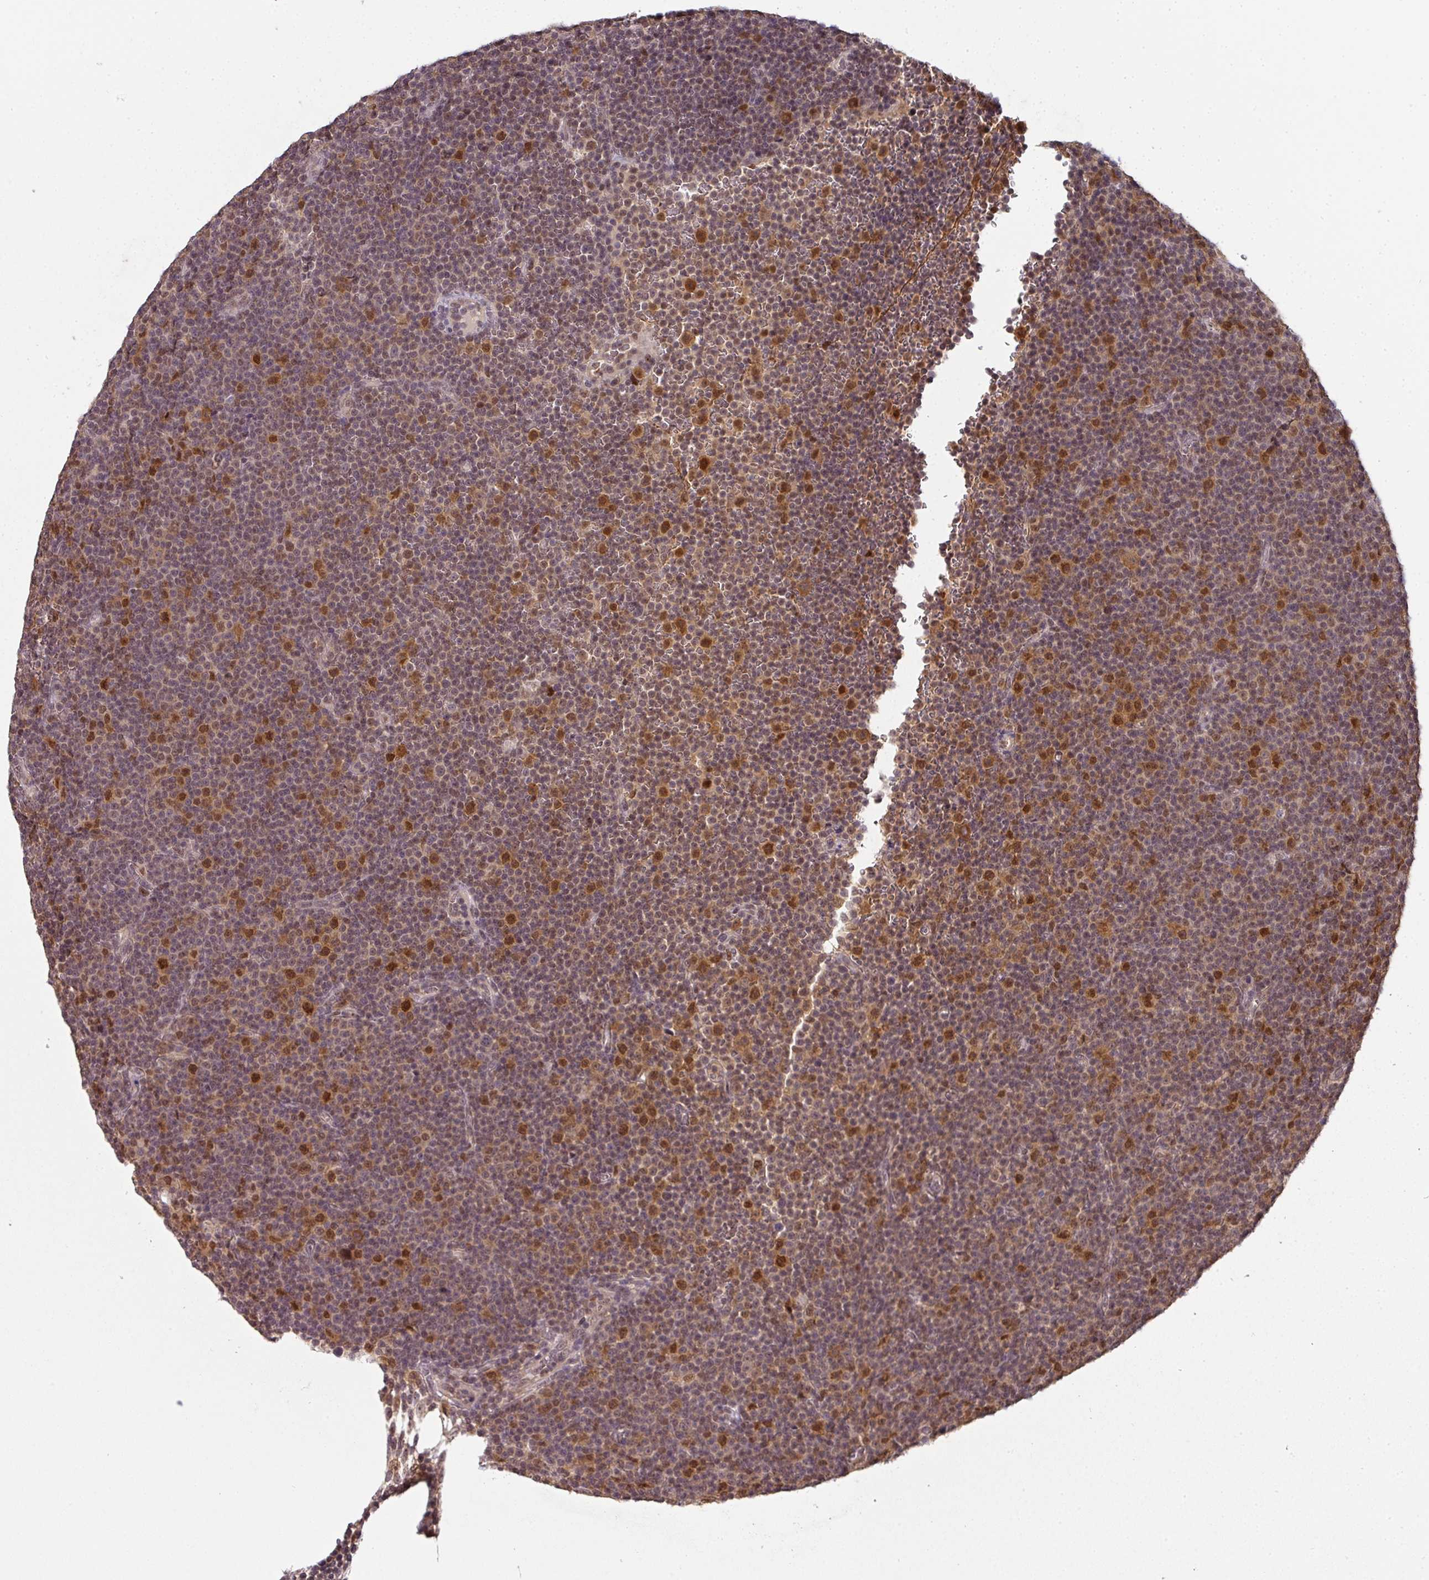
{"staining": {"intensity": "moderate", "quantity": "25%-75%", "location": "cytoplasmic/membranous,nuclear"}, "tissue": "lymphoma", "cell_type": "Tumor cells", "image_type": "cancer", "snomed": [{"axis": "morphology", "description": "Malignant lymphoma, non-Hodgkin's type, Low grade"}, {"axis": "topography", "description": "Lymph node"}], "caption": "Immunohistochemistry staining of low-grade malignant lymphoma, non-Hodgkin's type, which reveals medium levels of moderate cytoplasmic/membranous and nuclear staining in about 25%-75% of tumor cells indicating moderate cytoplasmic/membranous and nuclear protein staining. The staining was performed using DAB (3,3'-diaminobenzidine) (brown) for protein detection and nuclei were counterstained in hematoxylin (blue).", "gene": "RANBP9", "patient": {"sex": "female", "age": 67}}